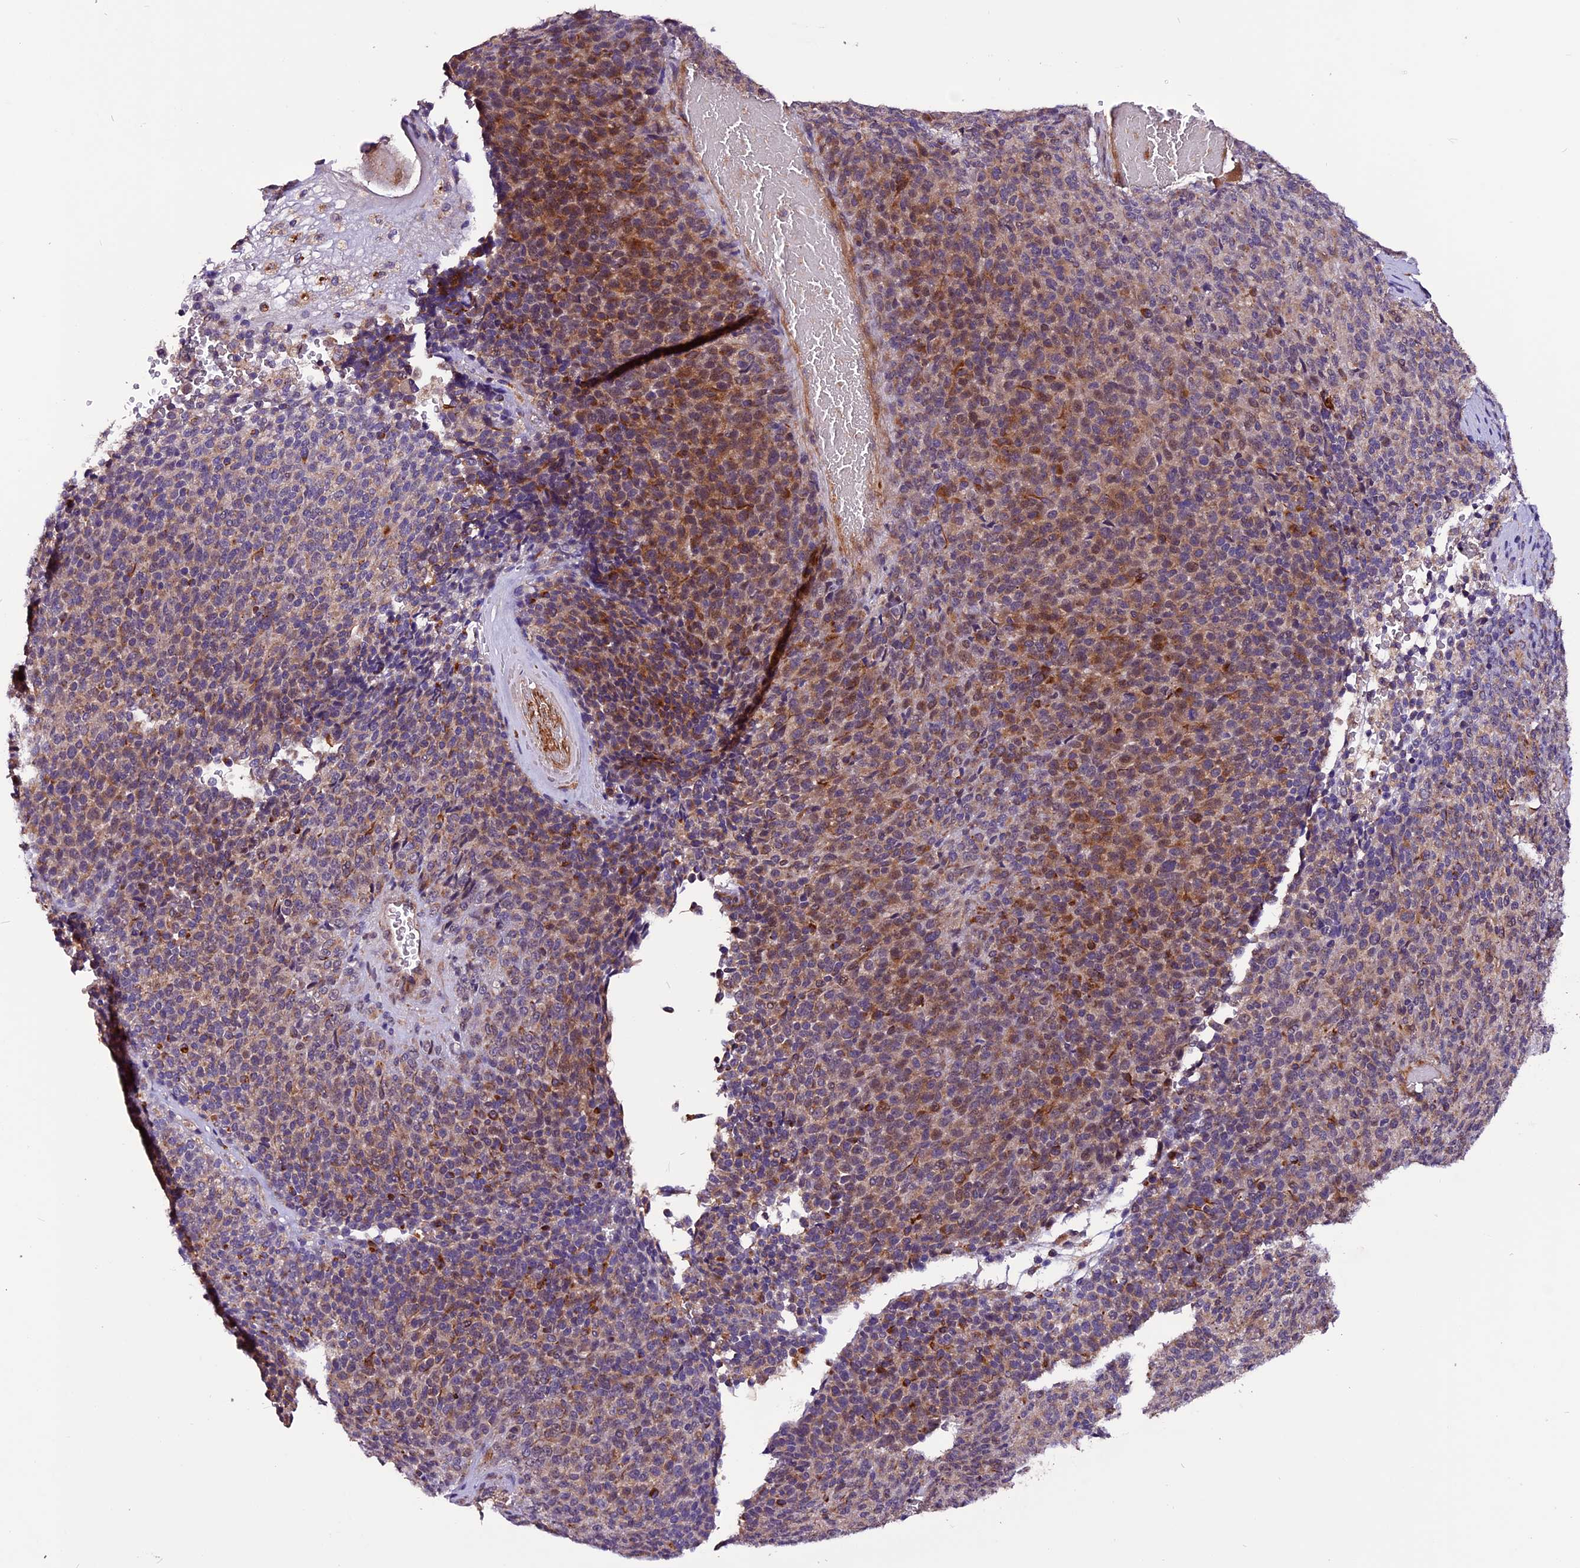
{"staining": {"intensity": "strong", "quantity": "25%-75%", "location": "cytoplasmic/membranous"}, "tissue": "melanoma", "cell_type": "Tumor cells", "image_type": "cancer", "snomed": [{"axis": "morphology", "description": "Malignant melanoma, Metastatic site"}, {"axis": "topography", "description": "Brain"}], "caption": "Strong cytoplasmic/membranous protein expression is identified in about 25%-75% of tumor cells in malignant melanoma (metastatic site).", "gene": "RINL", "patient": {"sex": "female", "age": 56}}